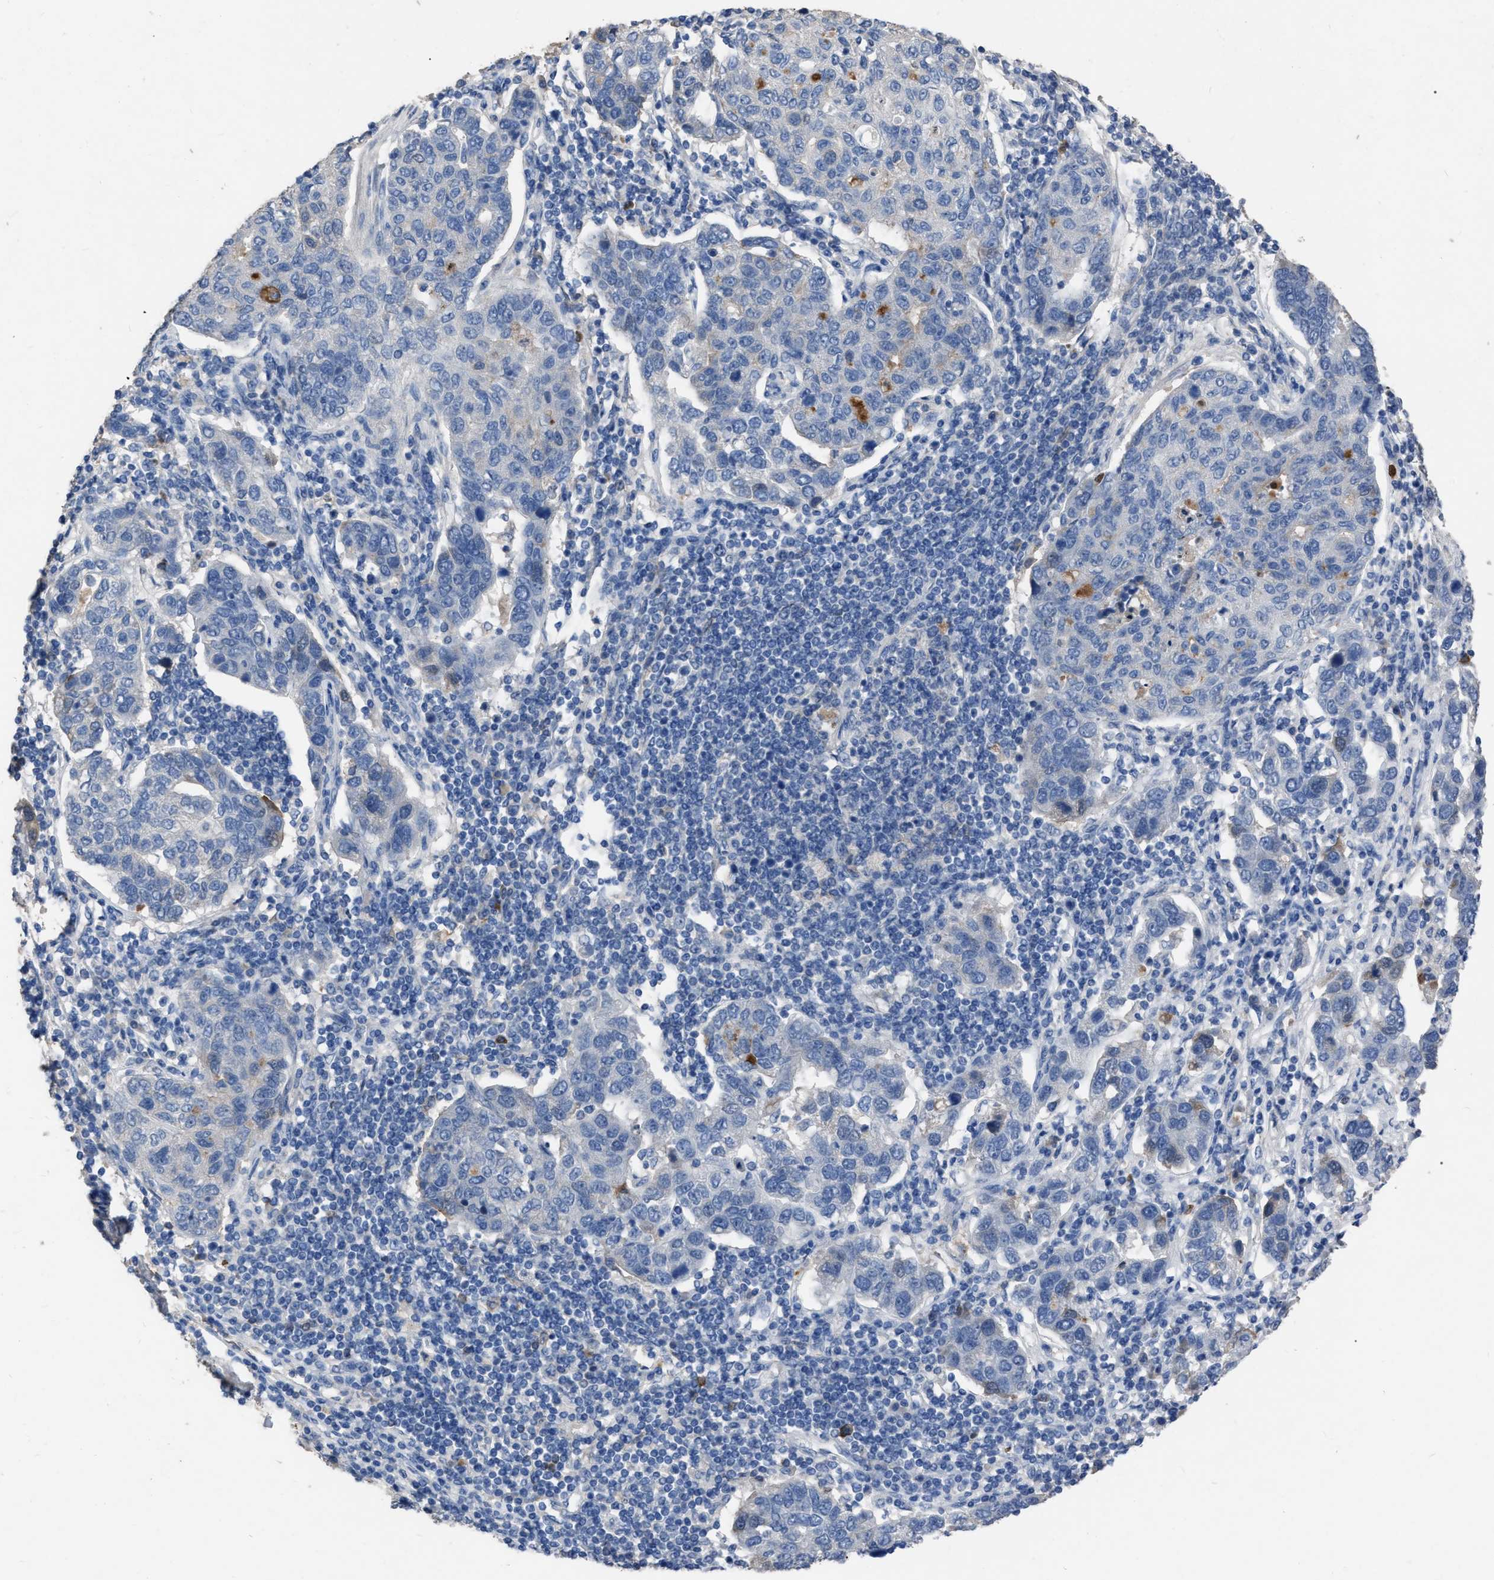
{"staining": {"intensity": "negative", "quantity": "none", "location": "none"}, "tissue": "pancreatic cancer", "cell_type": "Tumor cells", "image_type": "cancer", "snomed": [{"axis": "morphology", "description": "Adenocarcinoma, NOS"}, {"axis": "topography", "description": "Pancreas"}], "caption": "A high-resolution histopathology image shows IHC staining of adenocarcinoma (pancreatic), which reveals no significant expression in tumor cells.", "gene": "HABP2", "patient": {"sex": "female", "age": 61}}